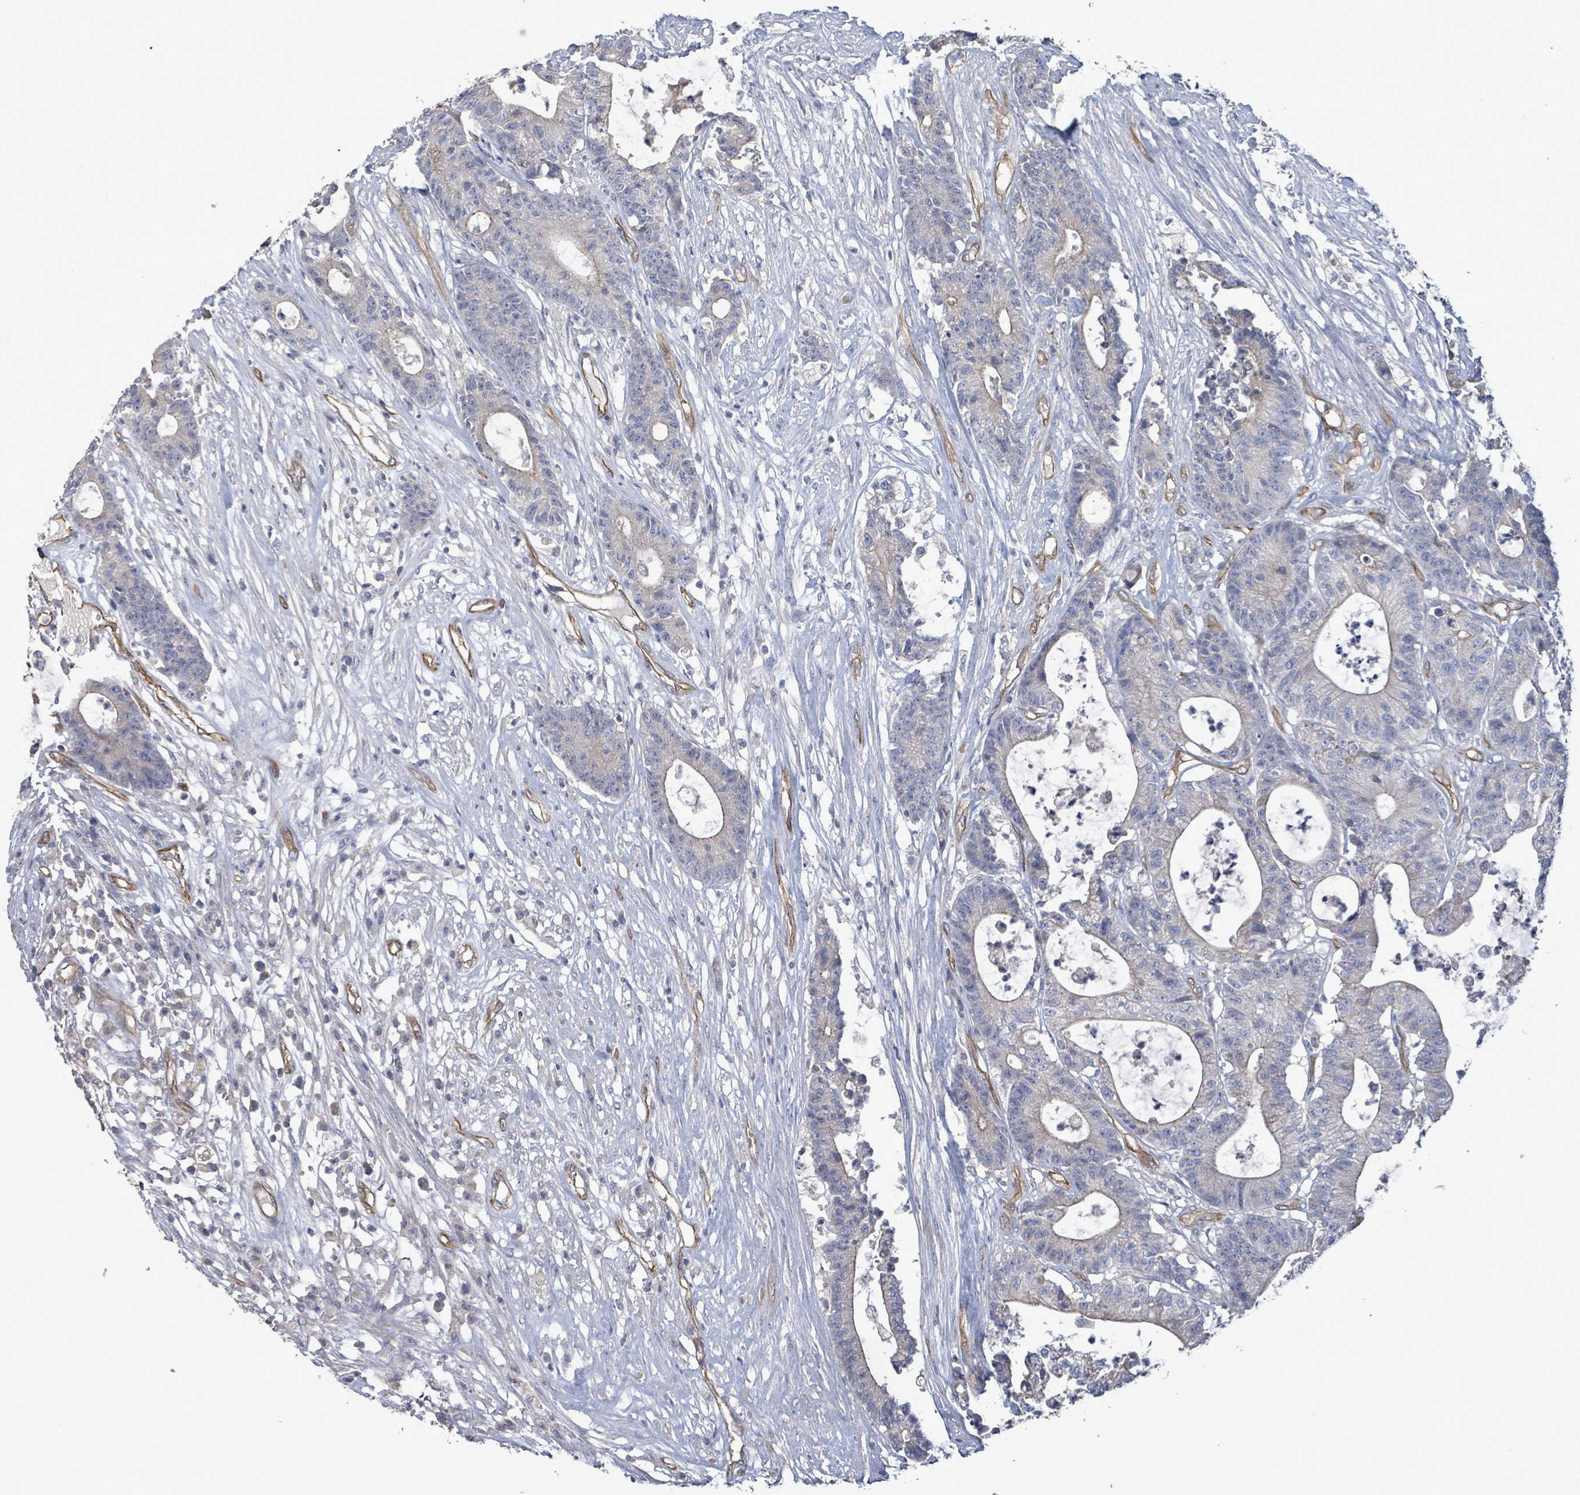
{"staining": {"intensity": "negative", "quantity": "none", "location": "none"}, "tissue": "colorectal cancer", "cell_type": "Tumor cells", "image_type": "cancer", "snomed": [{"axis": "morphology", "description": "Adenocarcinoma, NOS"}, {"axis": "topography", "description": "Colon"}], "caption": "Immunohistochemistry micrograph of neoplastic tissue: human adenocarcinoma (colorectal) stained with DAB (3,3'-diaminobenzidine) demonstrates no significant protein staining in tumor cells. Nuclei are stained in blue.", "gene": "KANK3", "patient": {"sex": "female", "age": 84}}